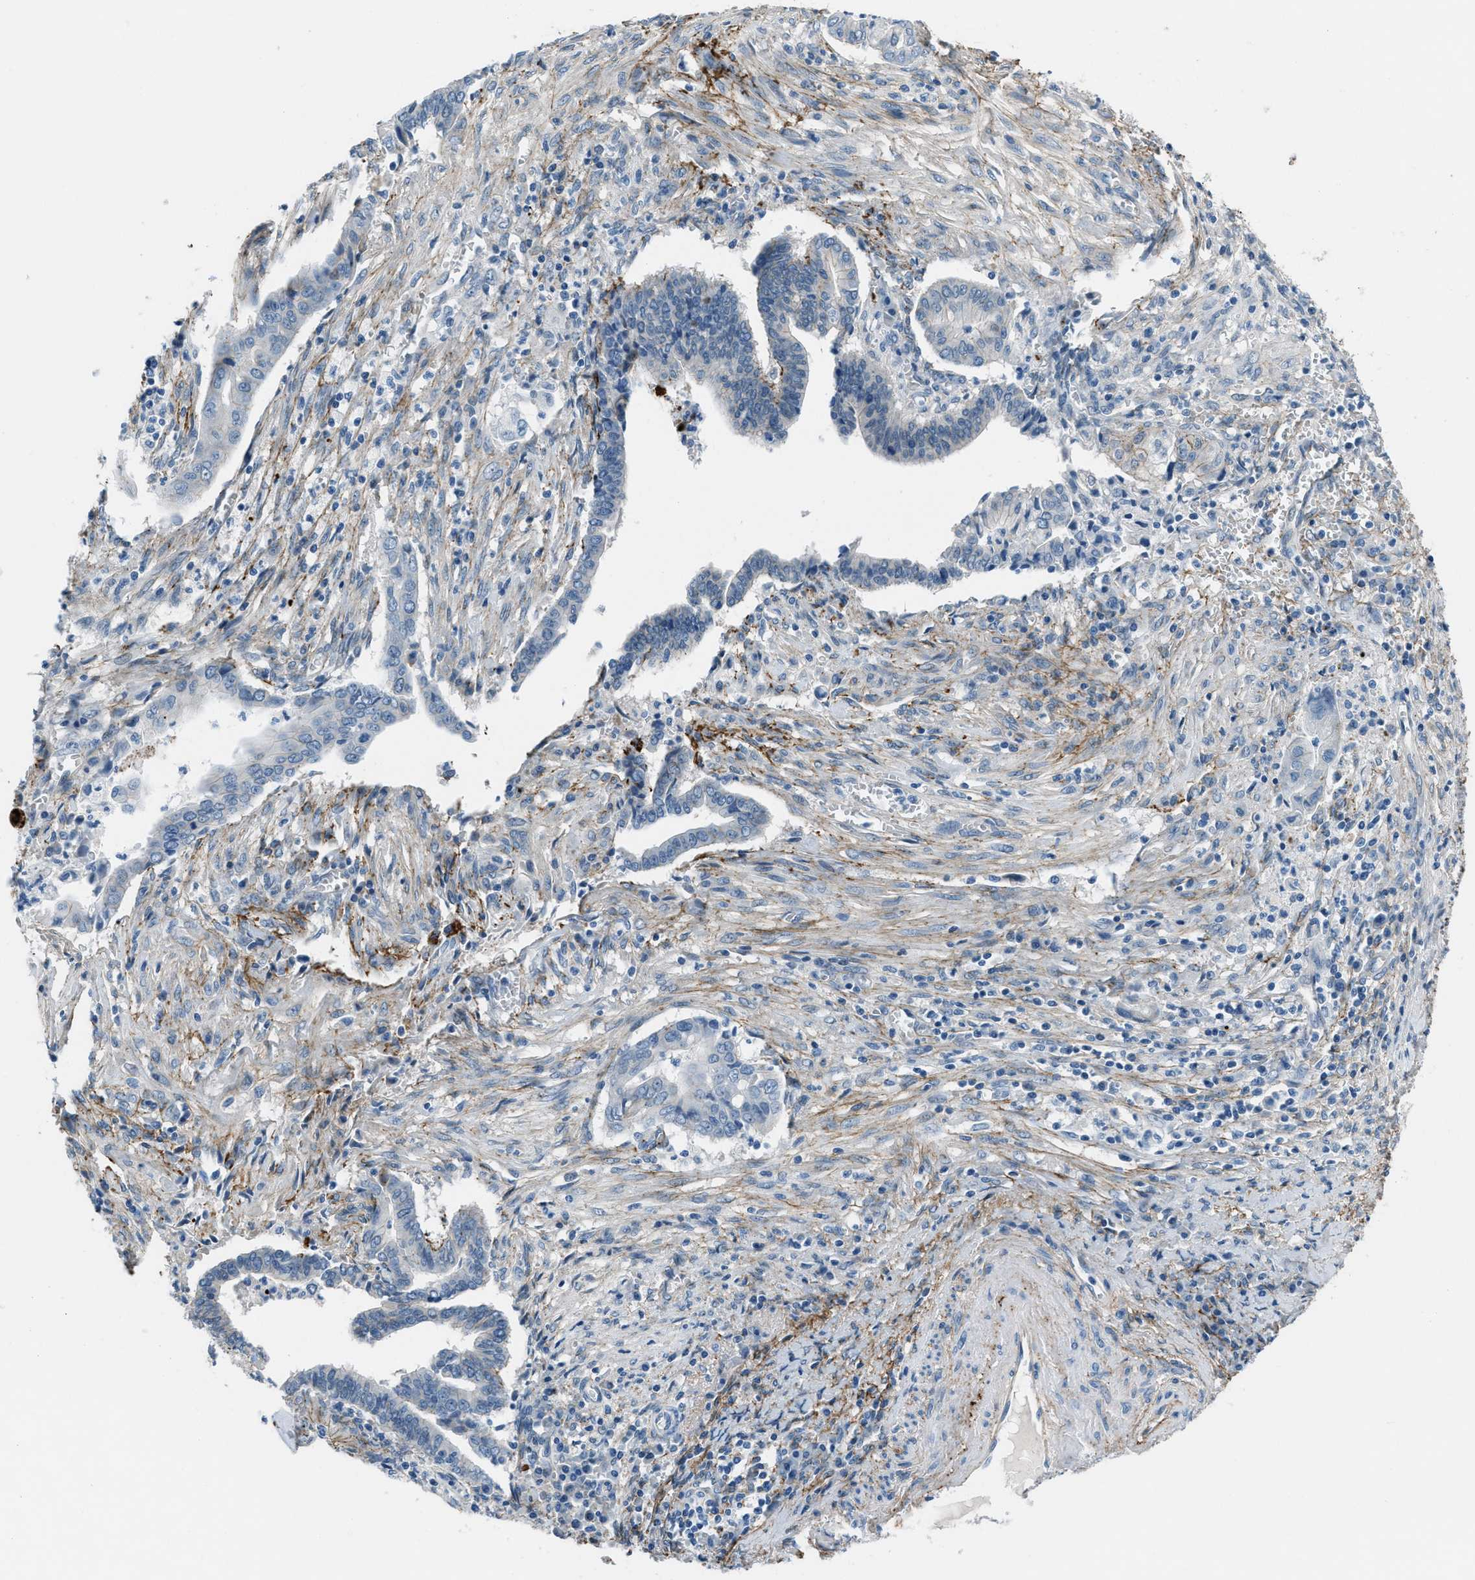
{"staining": {"intensity": "negative", "quantity": "none", "location": "none"}, "tissue": "cervical cancer", "cell_type": "Tumor cells", "image_type": "cancer", "snomed": [{"axis": "morphology", "description": "Adenocarcinoma, NOS"}, {"axis": "topography", "description": "Cervix"}], "caption": "The image demonstrates no staining of tumor cells in cervical cancer.", "gene": "FBN1", "patient": {"sex": "female", "age": 44}}